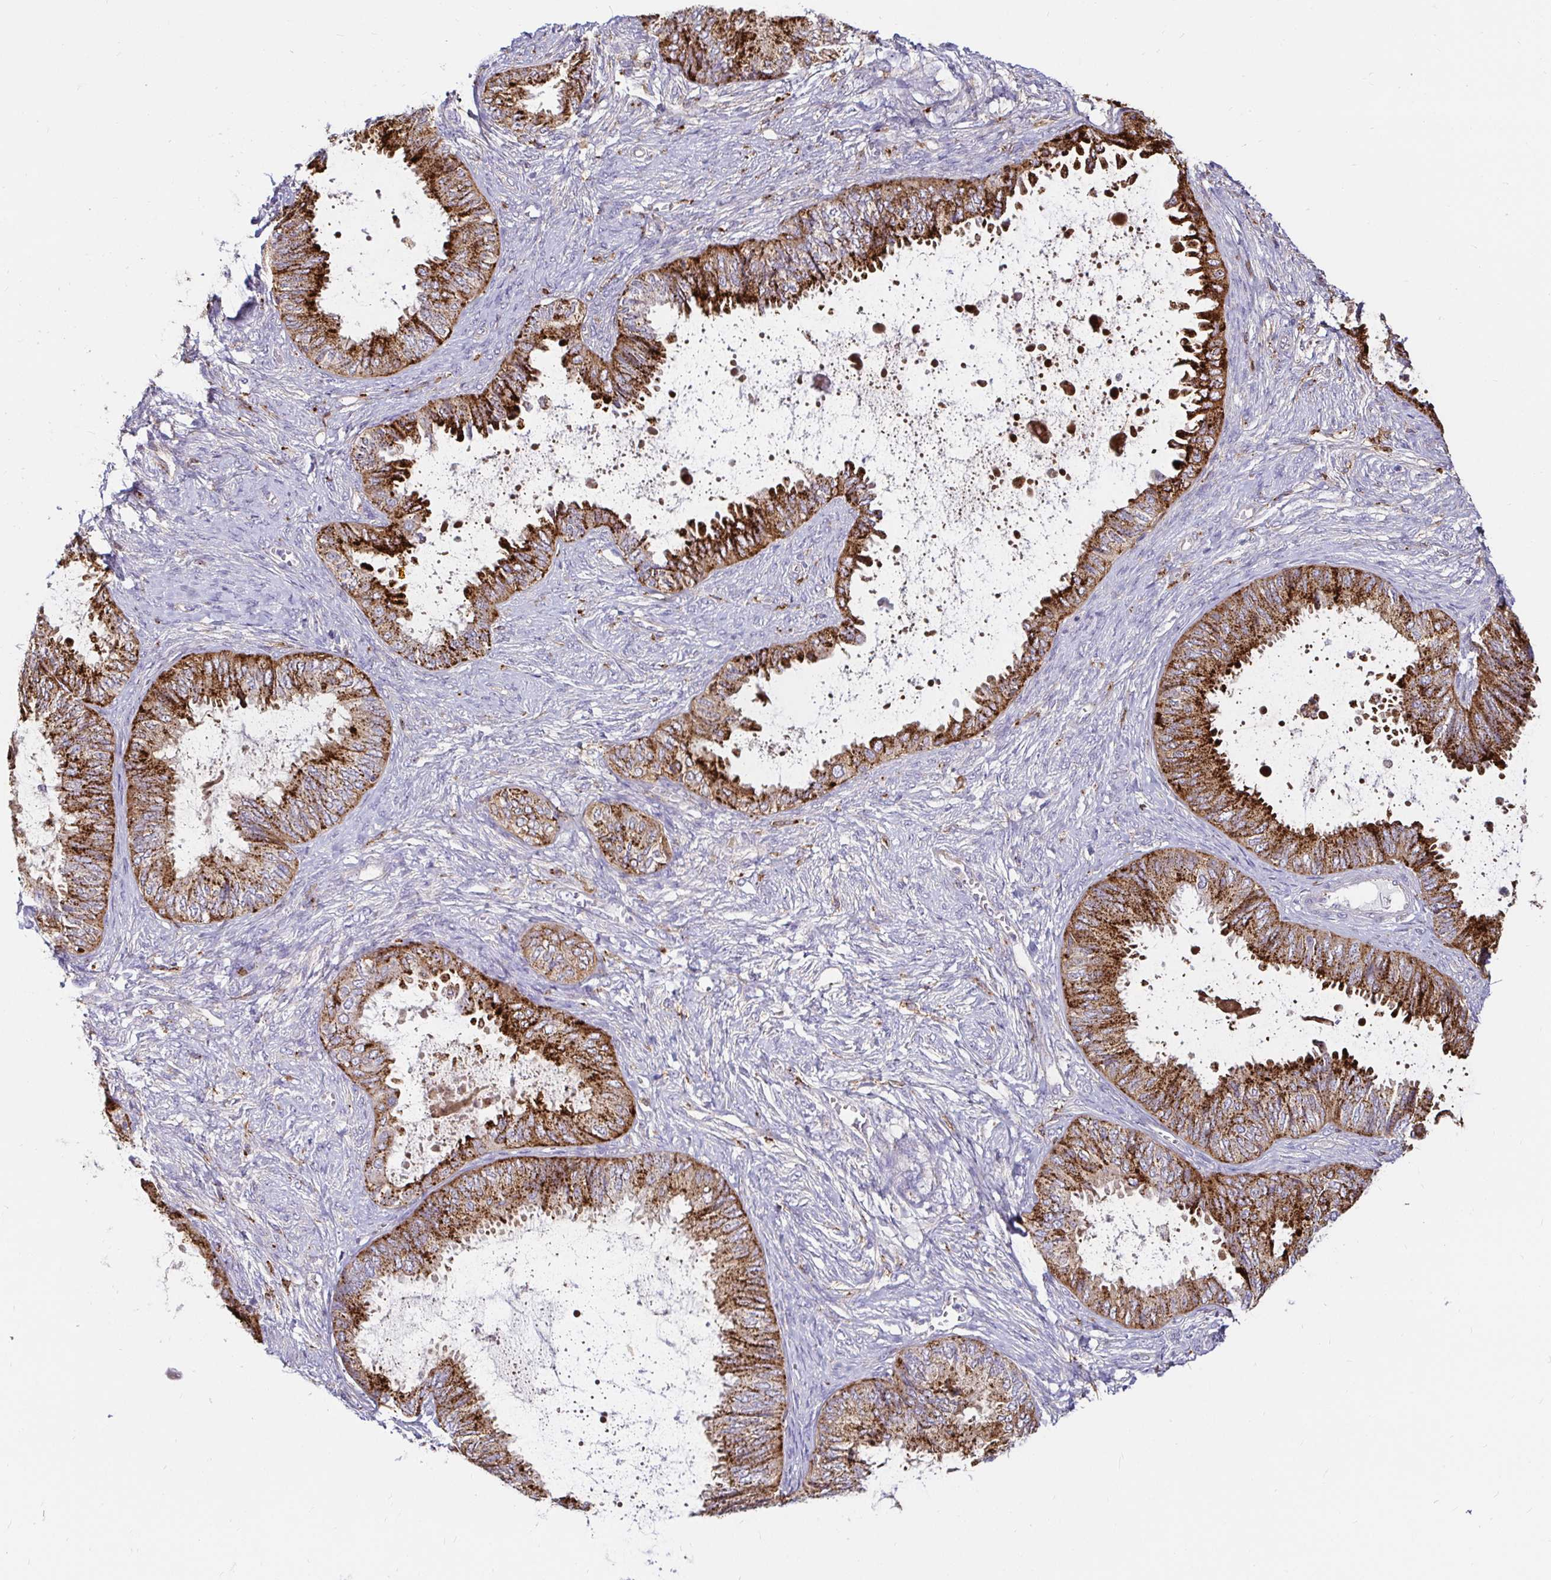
{"staining": {"intensity": "strong", "quantity": "25%-75%", "location": "cytoplasmic/membranous"}, "tissue": "ovarian cancer", "cell_type": "Tumor cells", "image_type": "cancer", "snomed": [{"axis": "morphology", "description": "Carcinoma, endometroid"}, {"axis": "topography", "description": "Ovary"}], "caption": "Immunohistochemical staining of human endometroid carcinoma (ovarian) displays high levels of strong cytoplasmic/membranous protein staining in about 25%-75% of tumor cells.", "gene": "FUCA1", "patient": {"sex": "female", "age": 70}}